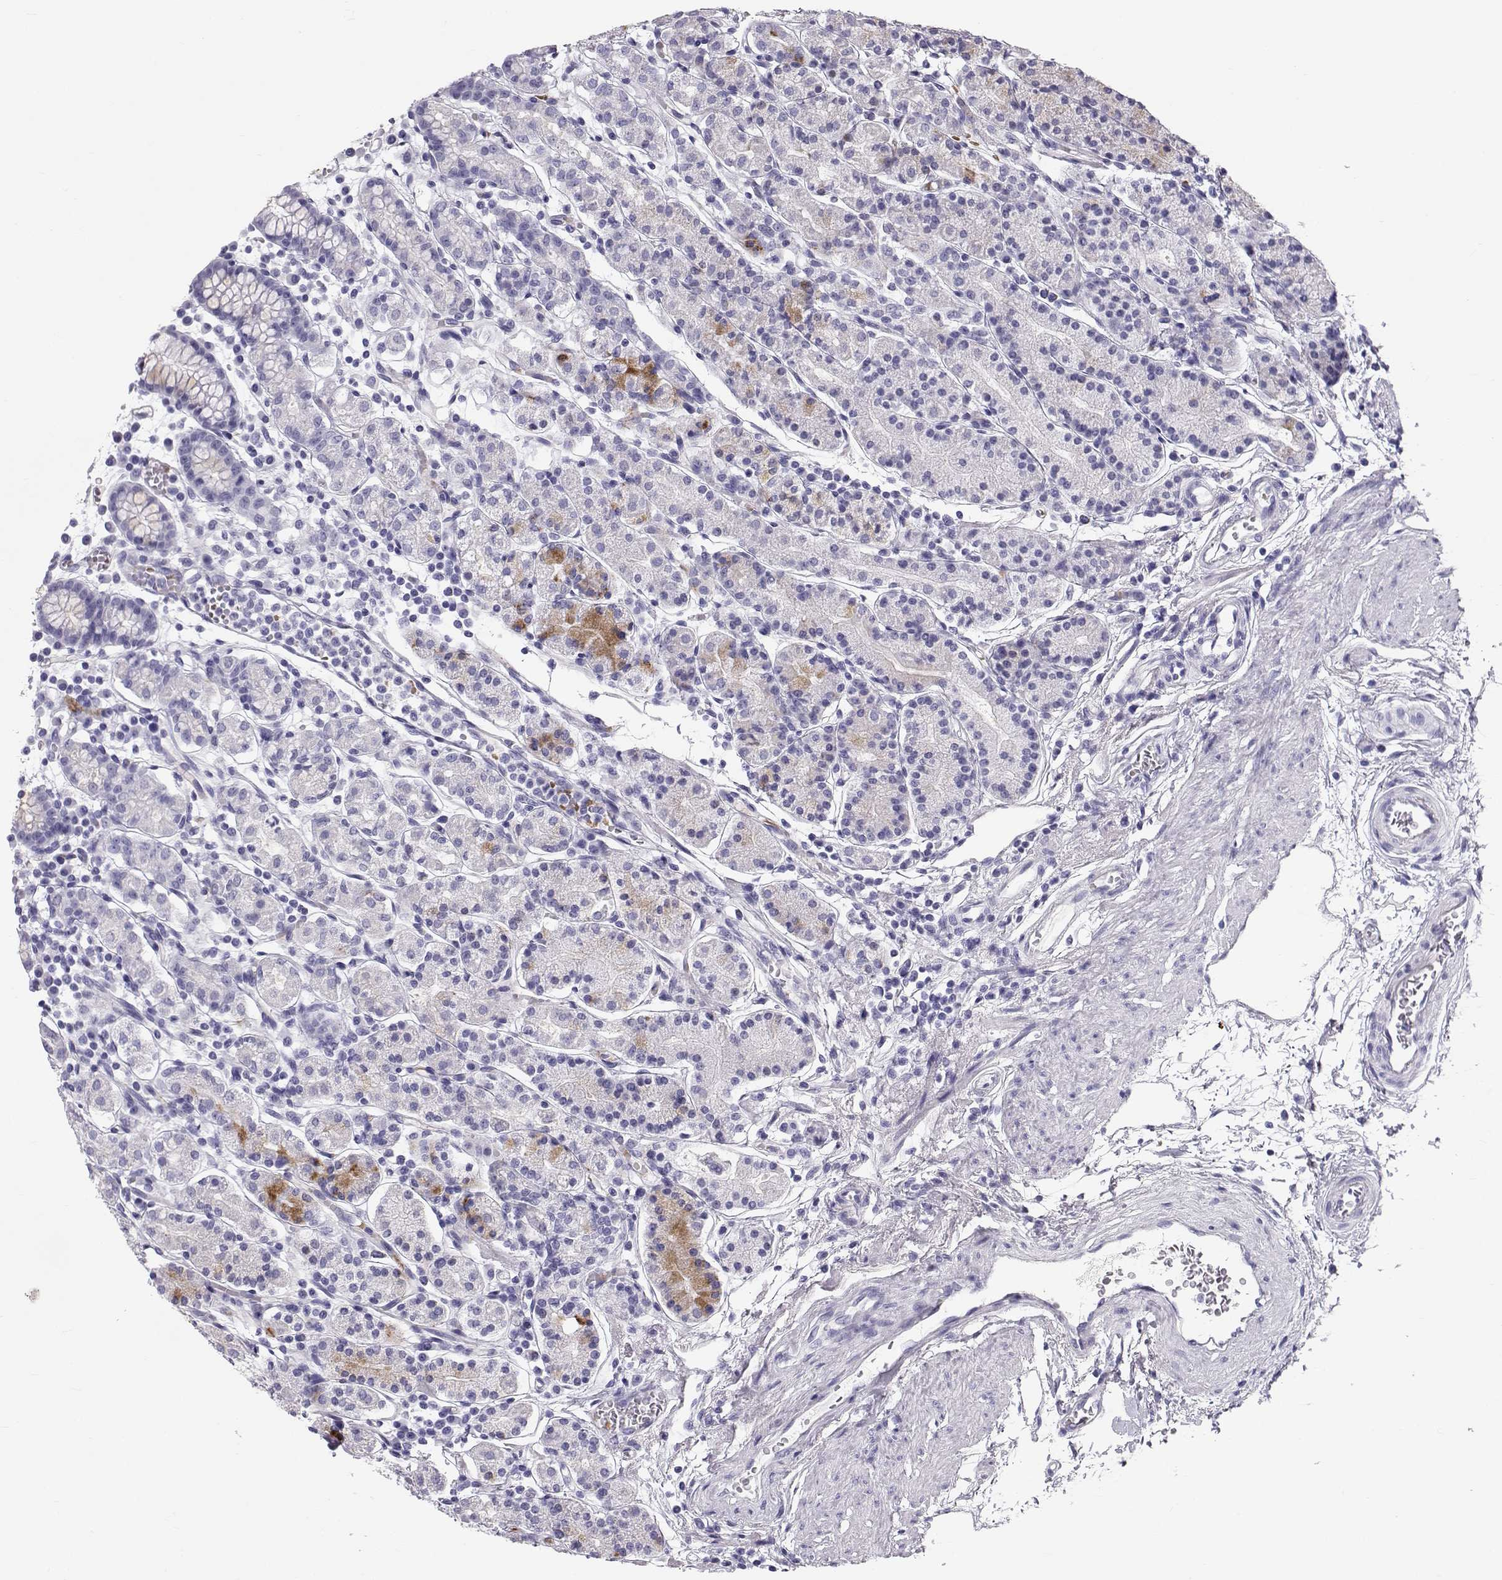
{"staining": {"intensity": "negative", "quantity": "none", "location": "none"}, "tissue": "stomach", "cell_type": "Glandular cells", "image_type": "normal", "snomed": [{"axis": "morphology", "description": "Normal tissue, NOS"}, {"axis": "topography", "description": "Stomach, upper"}, {"axis": "topography", "description": "Stomach"}], "caption": "This is an immunohistochemistry (IHC) micrograph of normal human stomach. There is no staining in glandular cells.", "gene": "RD3", "patient": {"sex": "male", "age": 62}}